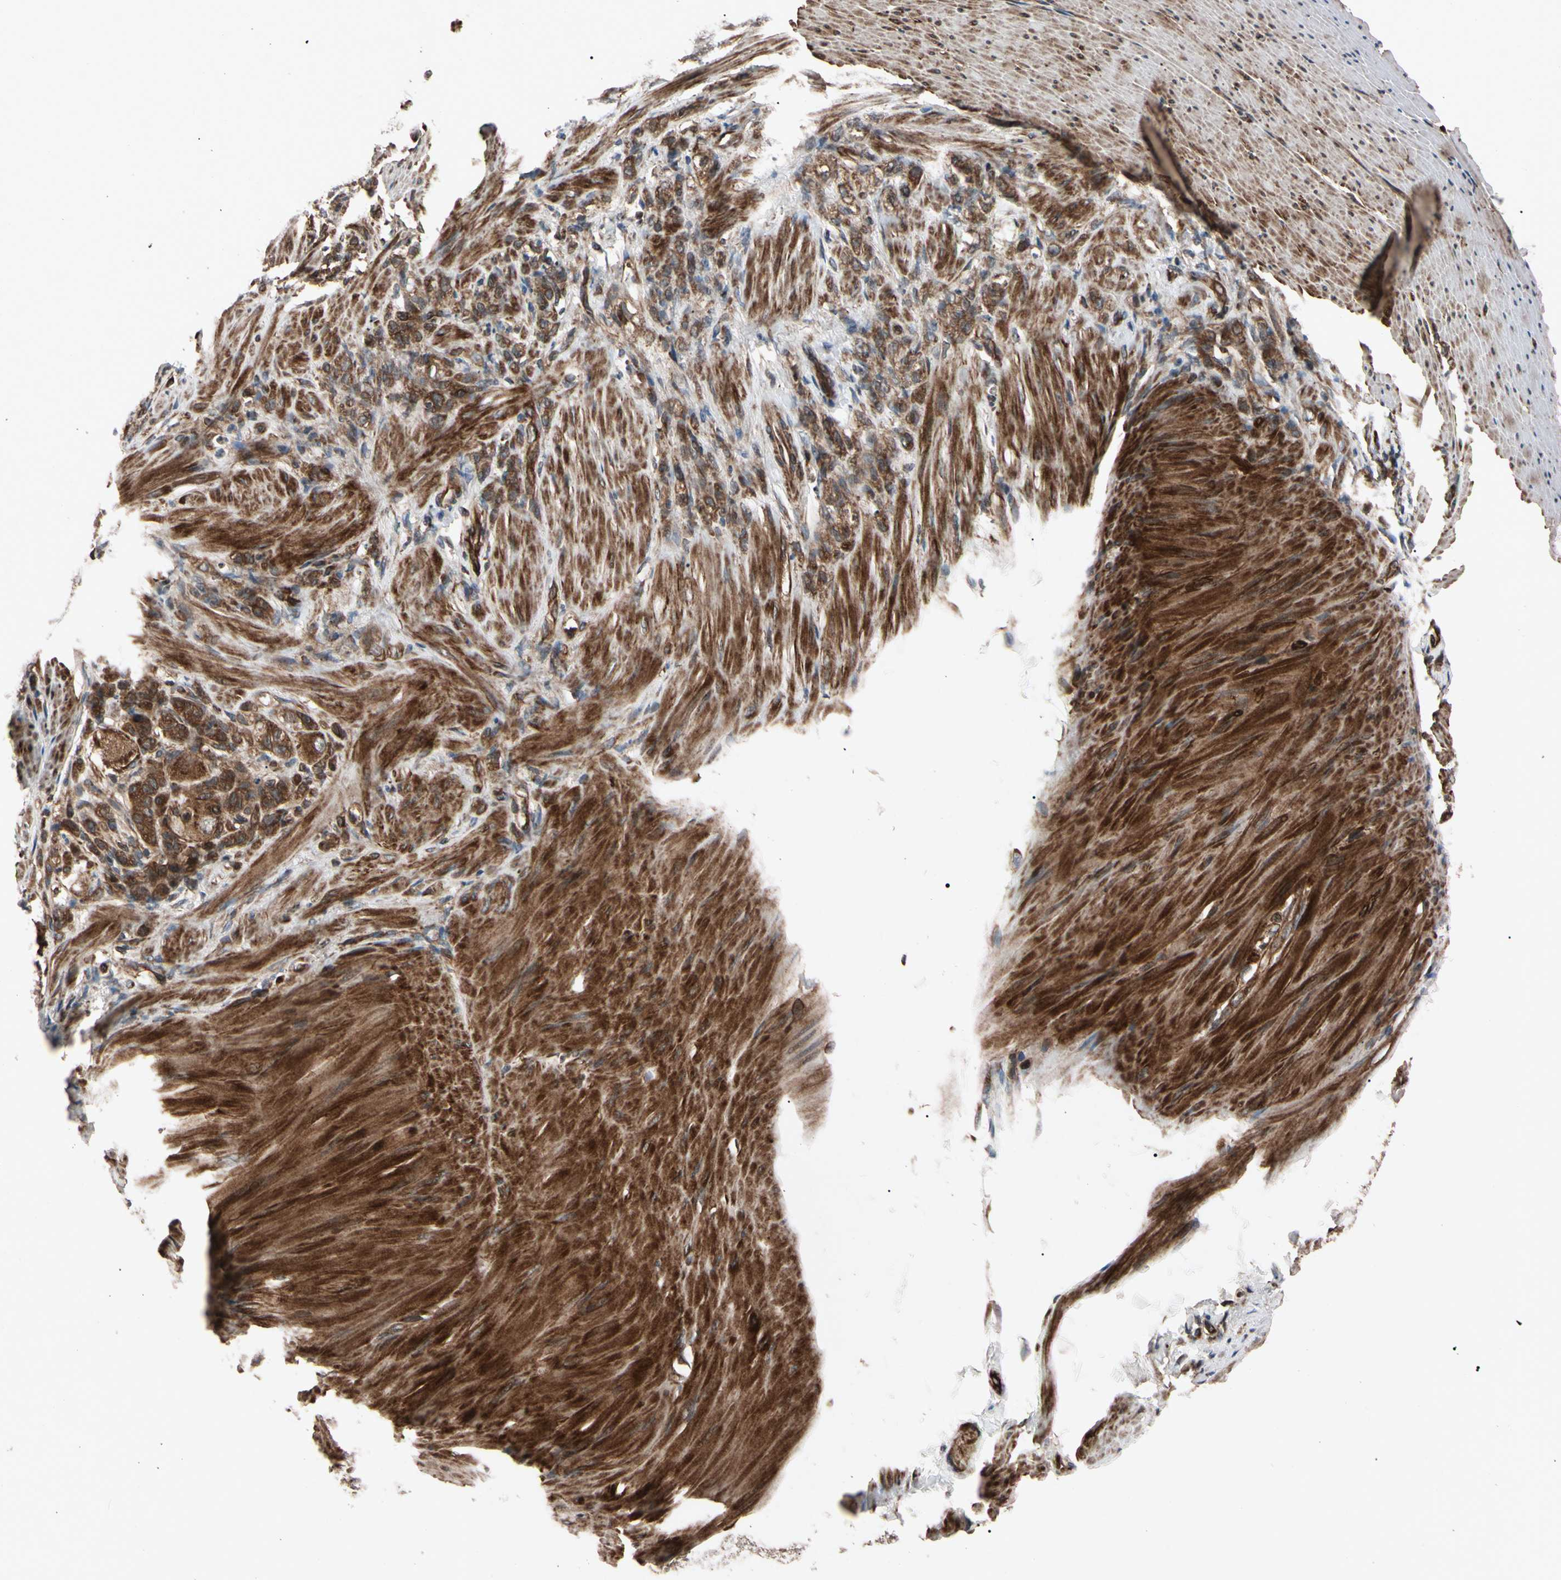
{"staining": {"intensity": "strong", "quantity": ">75%", "location": "cytoplasmic/membranous"}, "tissue": "stomach cancer", "cell_type": "Tumor cells", "image_type": "cancer", "snomed": [{"axis": "morphology", "description": "Adenocarcinoma, NOS"}, {"axis": "topography", "description": "Stomach"}], "caption": "Brown immunohistochemical staining in human adenocarcinoma (stomach) demonstrates strong cytoplasmic/membranous positivity in about >75% of tumor cells. (IHC, brightfield microscopy, high magnification).", "gene": "GUCY1B1", "patient": {"sex": "male", "age": 82}}